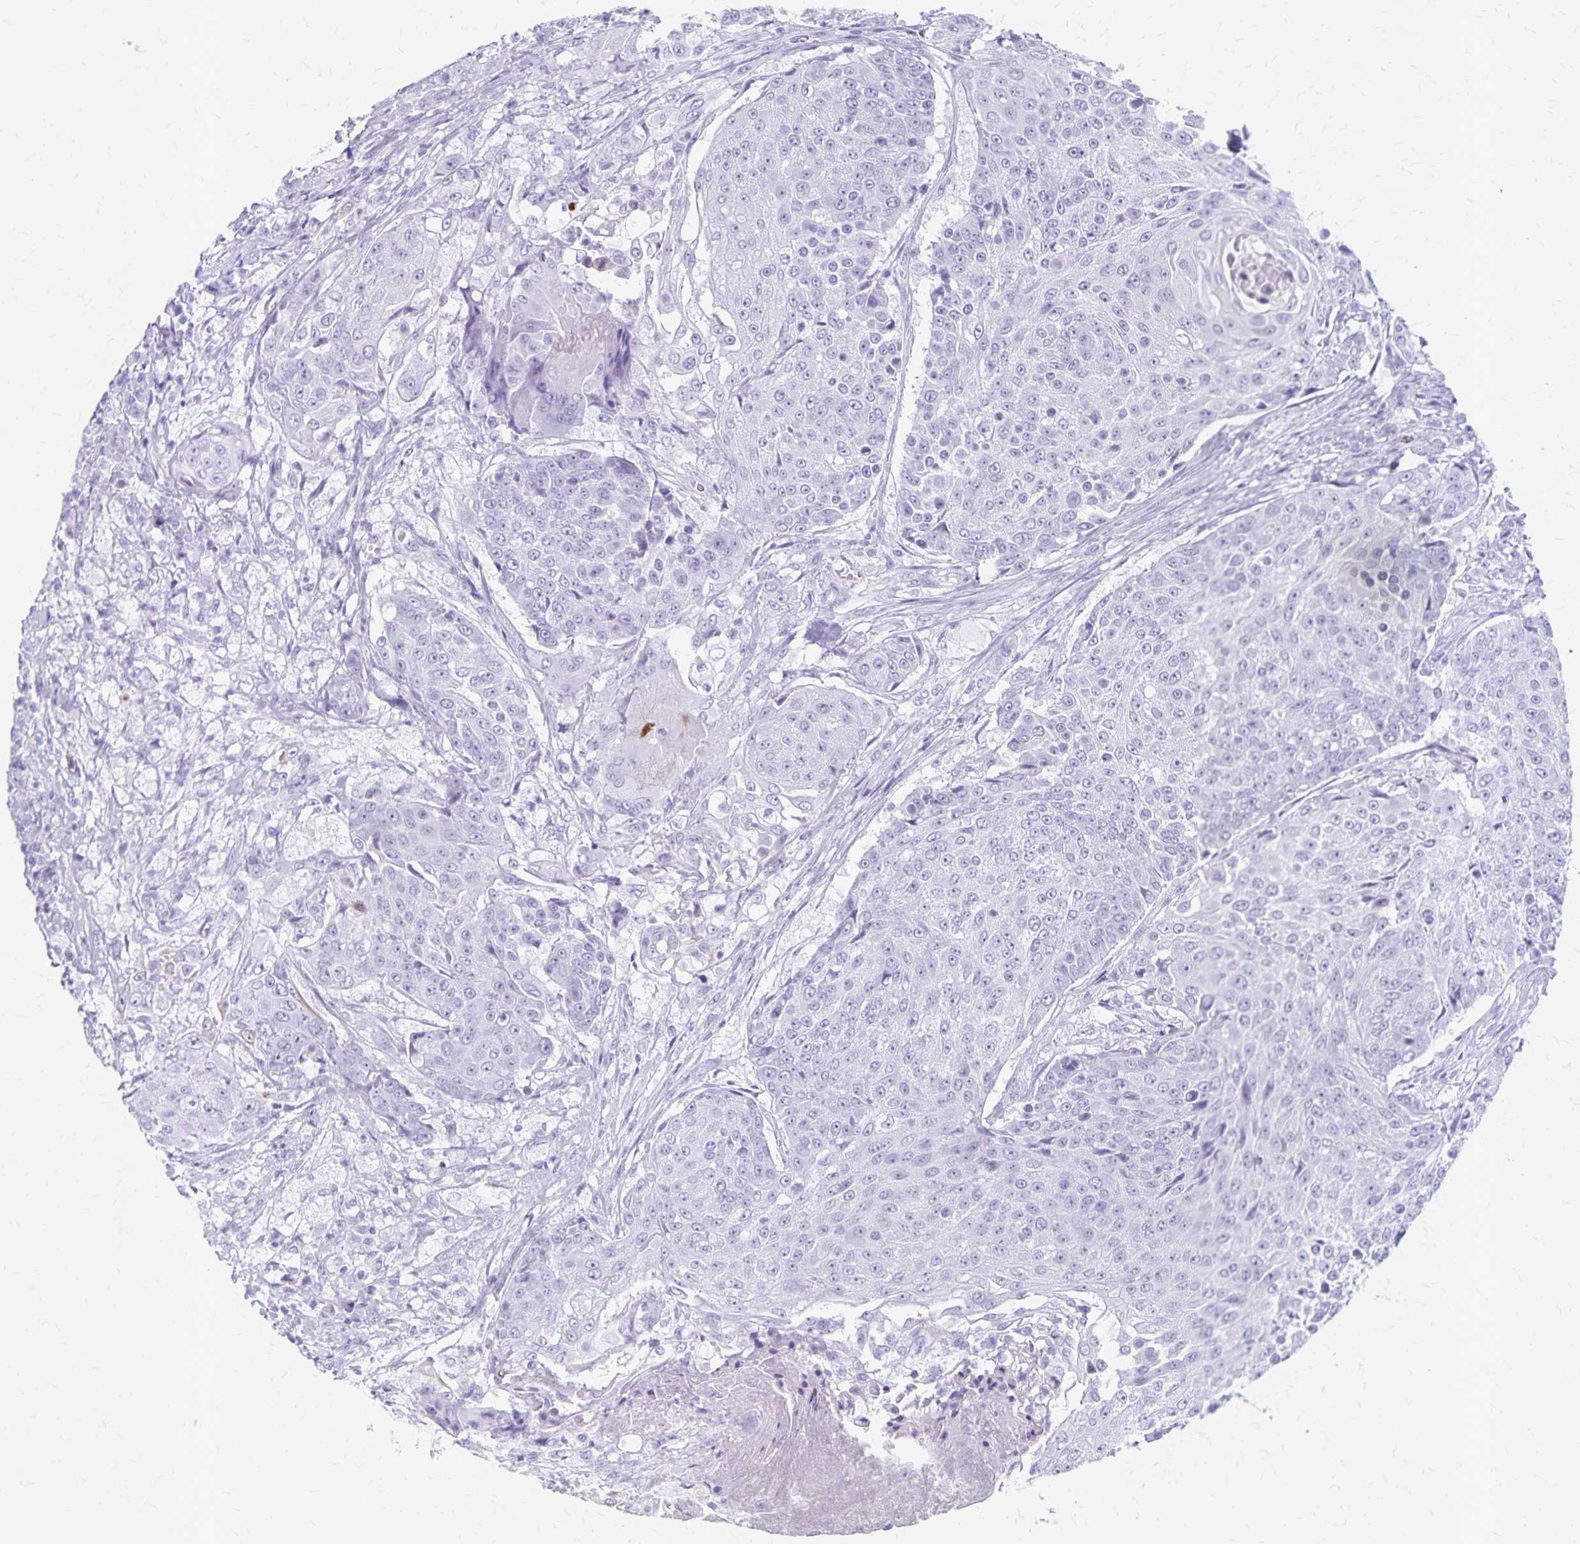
{"staining": {"intensity": "negative", "quantity": "none", "location": "none"}, "tissue": "urothelial cancer", "cell_type": "Tumor cells", "image_type": "cancer", "snomed": [{"axis": "morphology", "description": "Urothelial carcinoma, High grade"}, {"axis": "topography", "description": "Urinary bladder"}], "caption": "Immunohistochemistry (IHC) of human urothelial carcinoma (high-grade) demonstrates no expression in tumor cells. (DAB immunohistochemistry (IHC), high magnification).", "gene": "GPBAR1", "patient": {"sex": "female", "age": 63}}